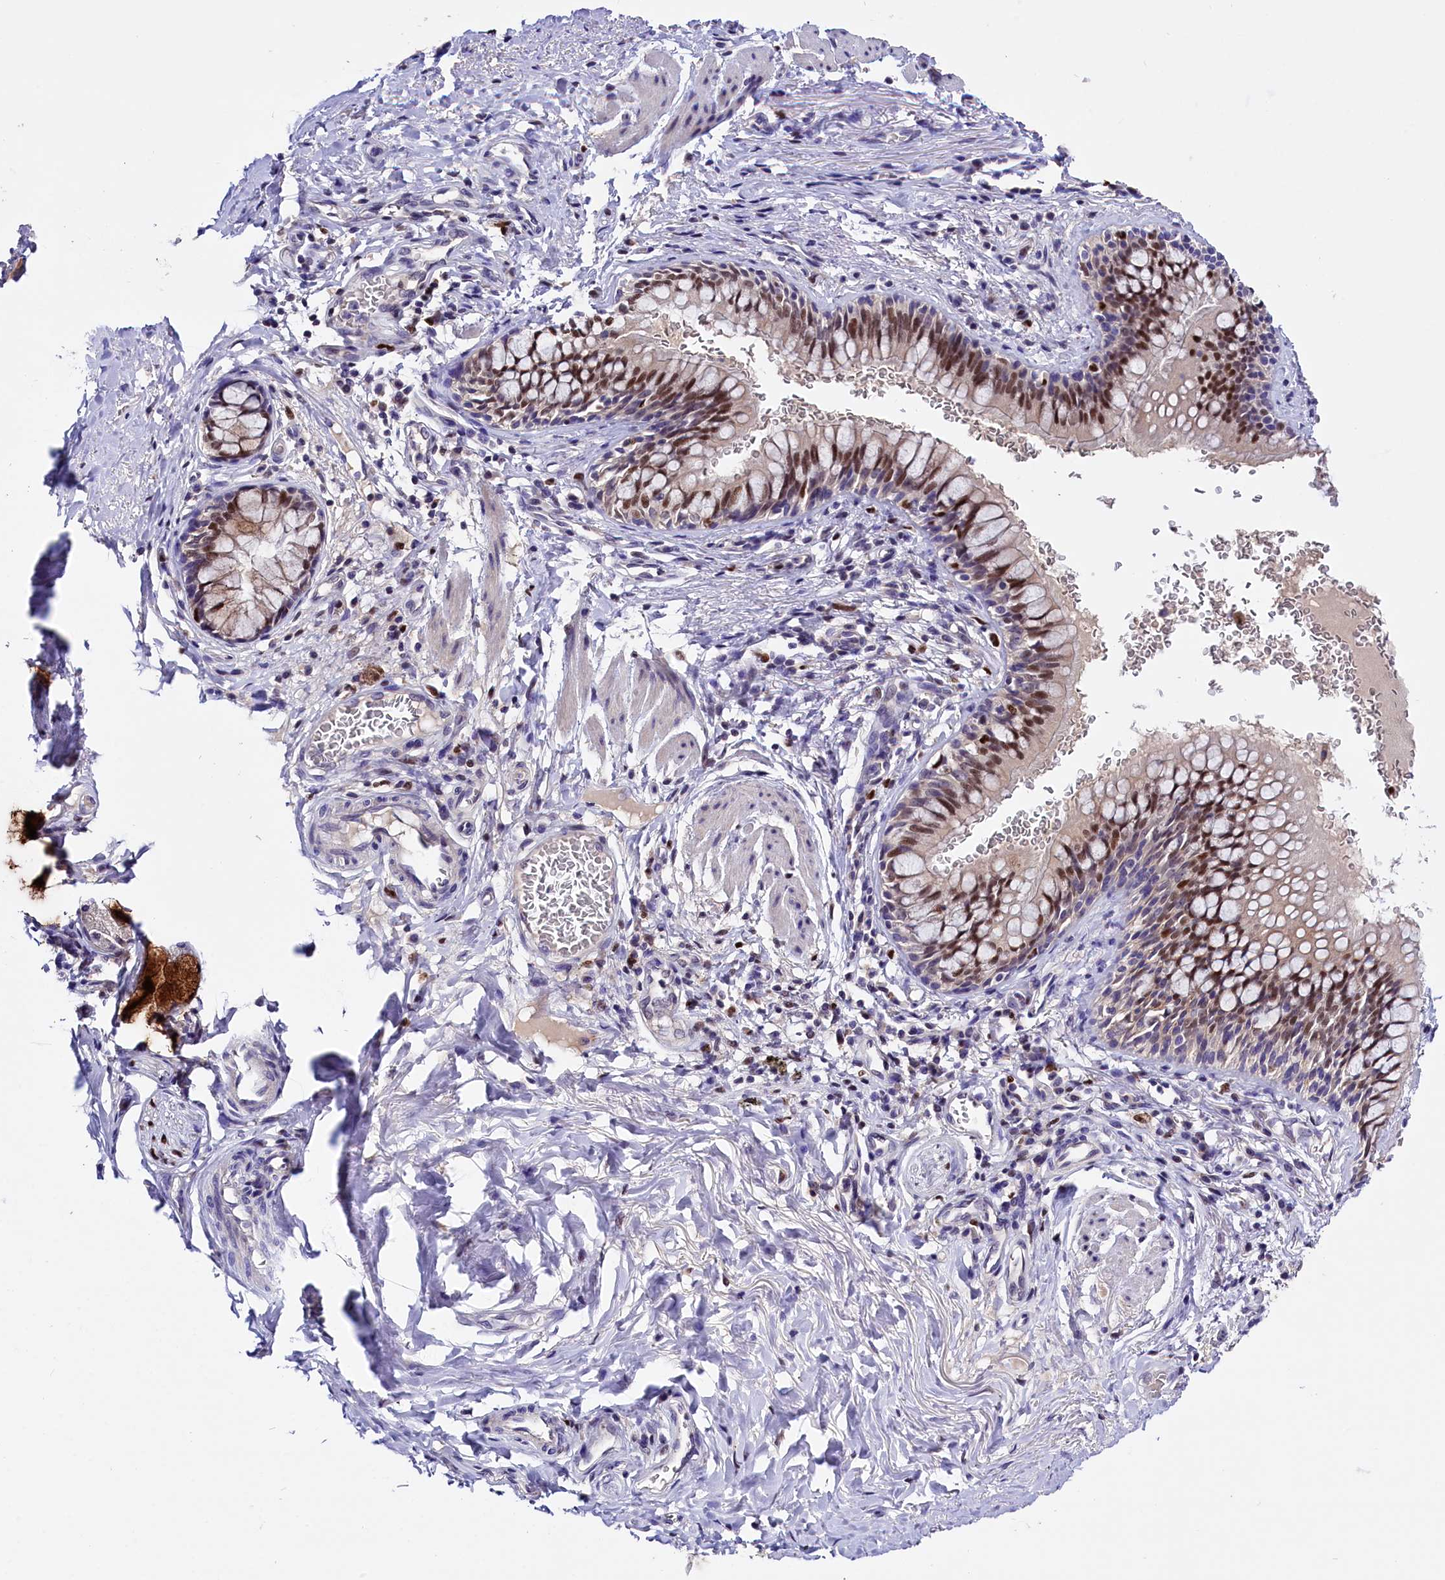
{"staining": {"intensity": "strong", "quantity": "25%-75%", "location": "nuclear"}, "tissue": "bronchus", "cell_type": "Respiratory epithelial cells", "image_type": "normal", "snomed": [{"axis": "morphology", "description": "Normal tissue, NOS"}, {"axis": "topography", "description": "Cartilage tissue"}, {"axis": "topography", "description": "Bronchus"}], "caption": "Strong nuclear expression for a protein is seen in about 25%-75% of respiratory epithelial cells of benign bronchus using IHC.", "gene": "BTBD9", "patient": {"sex": "female", "age": 36}}